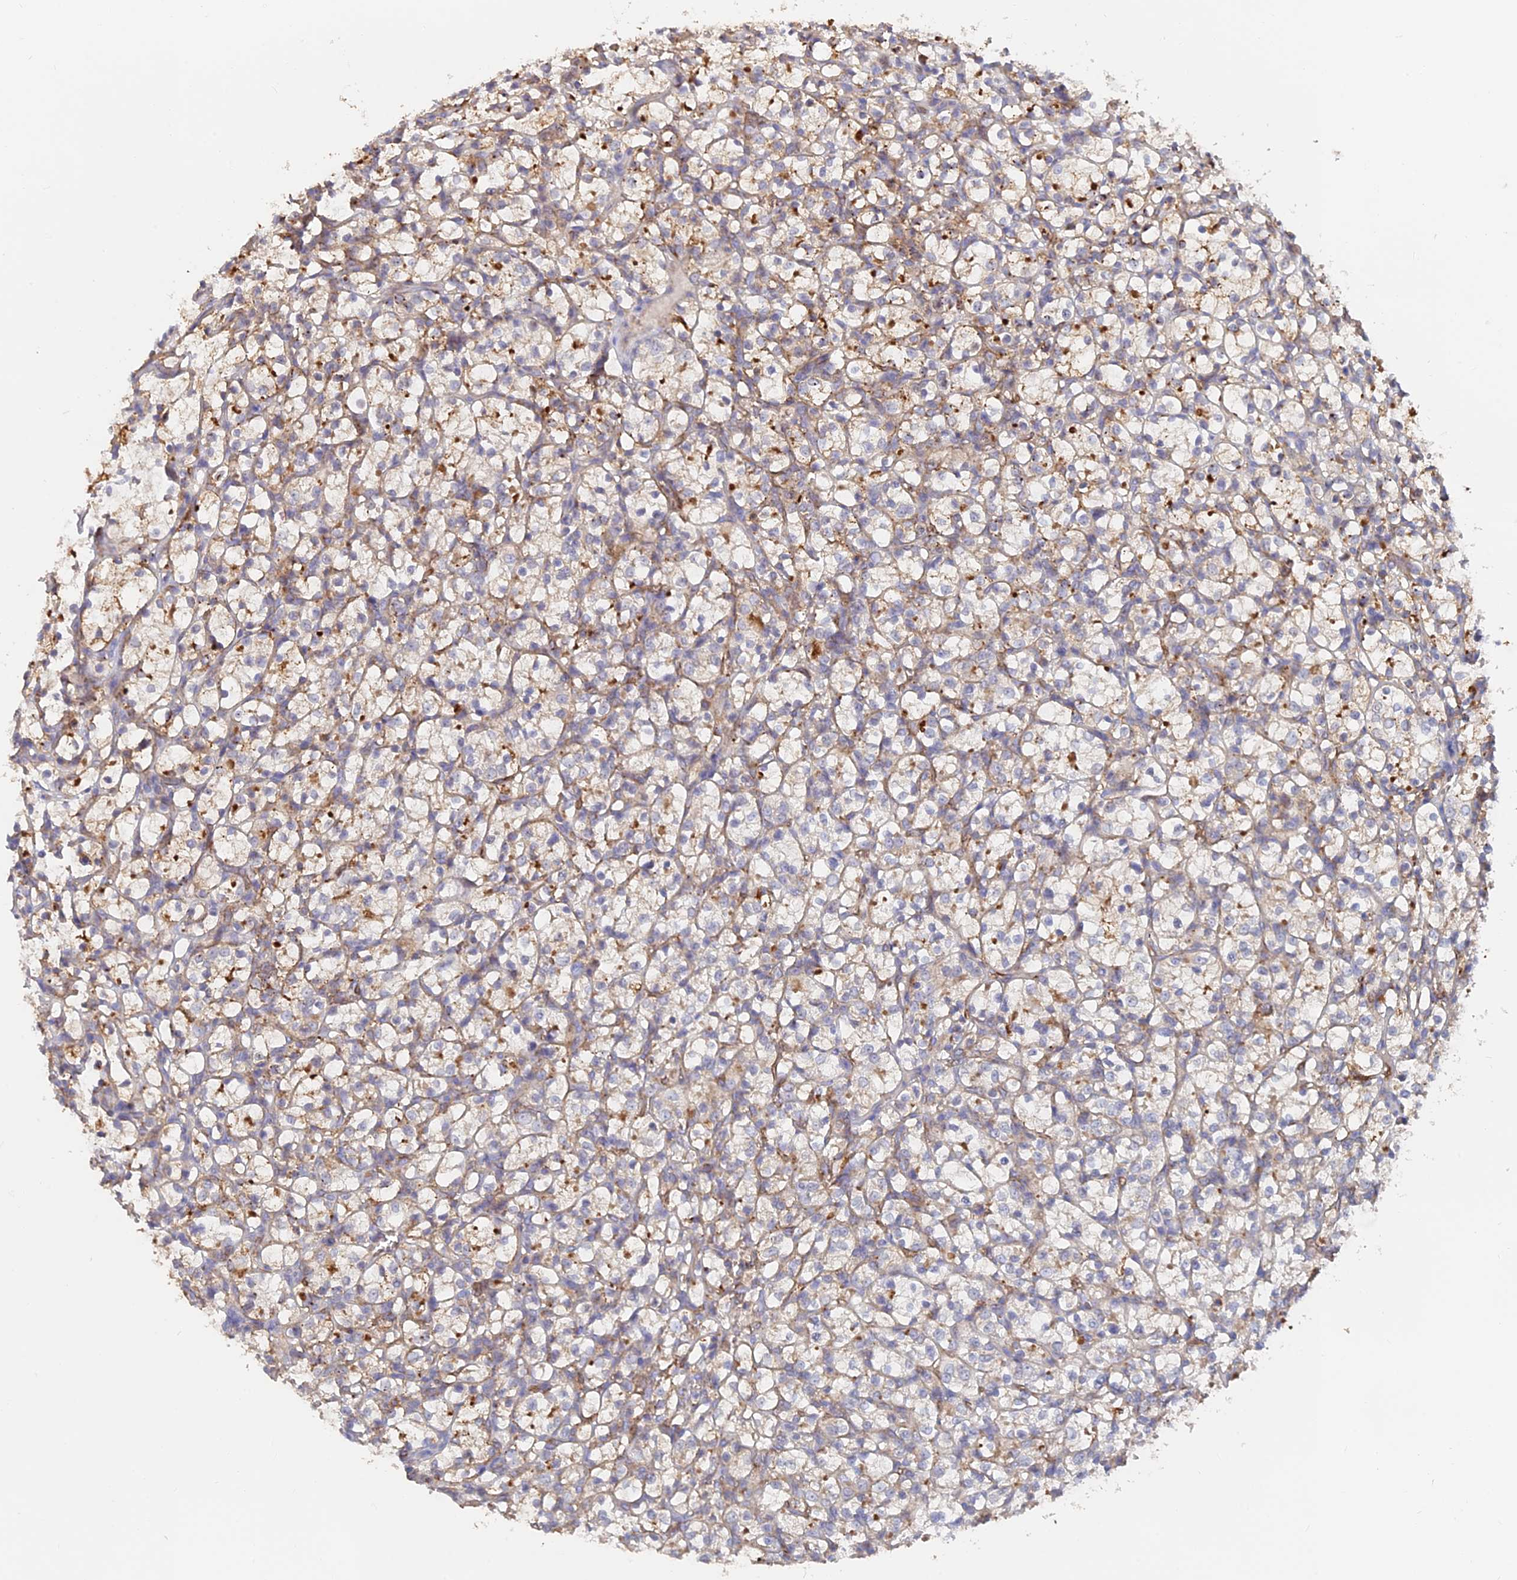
{"staining": {"intensity": "weak", "quantity": "25%-75%", "location": "cytoplasmic/membranous"}, "tissue": "renal cancer", "cell_type": "Tumor cells", "image_type": "cancer", "snomed": [{"axis": "morphology", "description": "Adenocarcinoma, NOS"}, {"axis": "topography", "description": "Kidney"}], "caption": "There is low levels of weak cytoplasmic/membranous expression in tumor cells of renal cancer, as demonstrated by immunohistochemical staining (brown color).", "gene": "ARRDC1", "patient": {"sex": "female", "age": 69}}